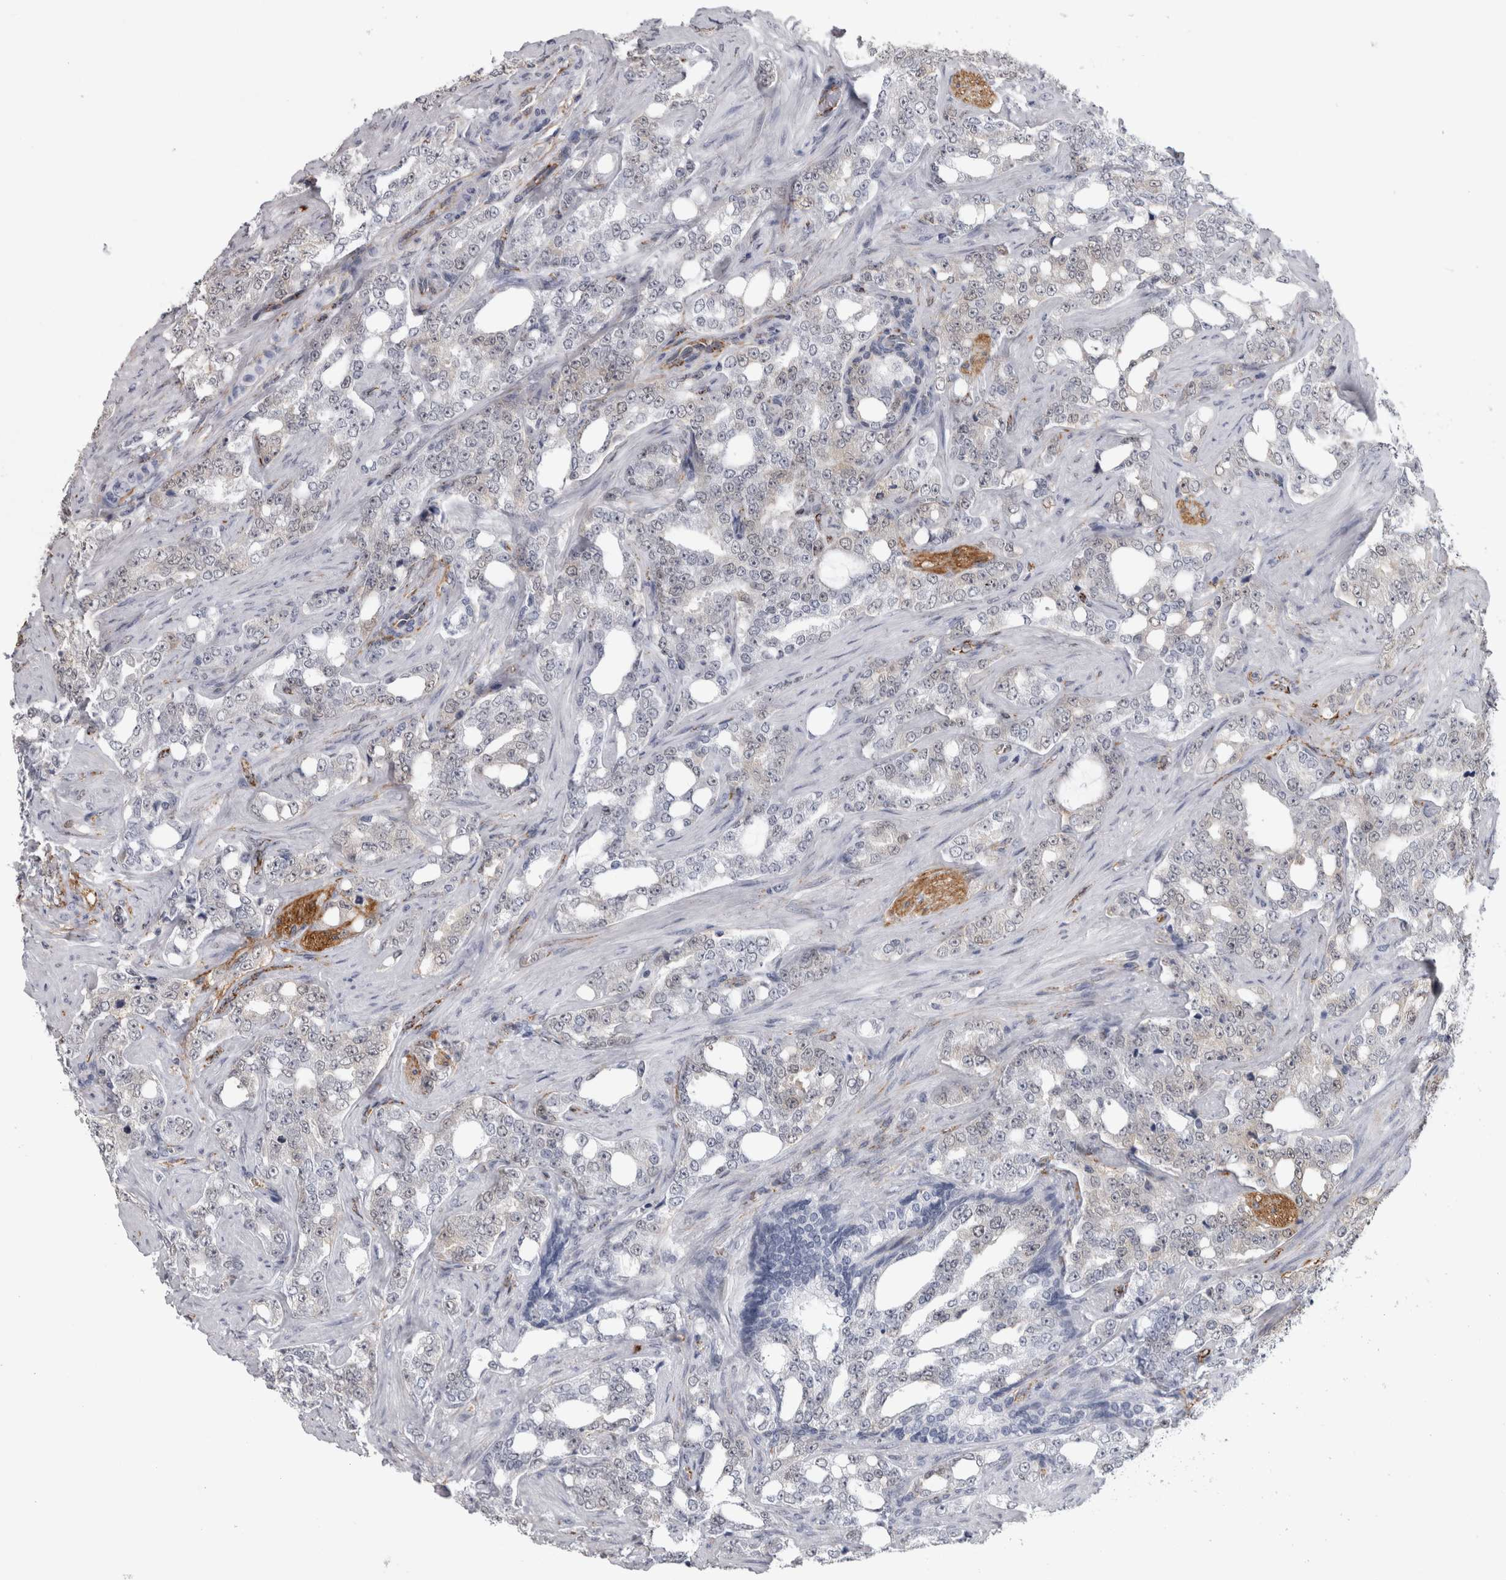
{"staining": {"intensity": "negative", "quantity": "none", "location": "none"}, "tissue": "prostate cancer", "cell_type": "Tumor cells", "image_type": "cancer", "snomed": [{"axis": "morphology", "description": "Adenocarcinoma, High grade"}, {"axis": "topography", "description": "Prostate"}], "caption": "Protein analysis of prostate adenocarcinoma (high-grade) reveals no significant positivity in tumor cells.", "gene": "ACOT7", "patient": {"sex": "male", "age": 64}}